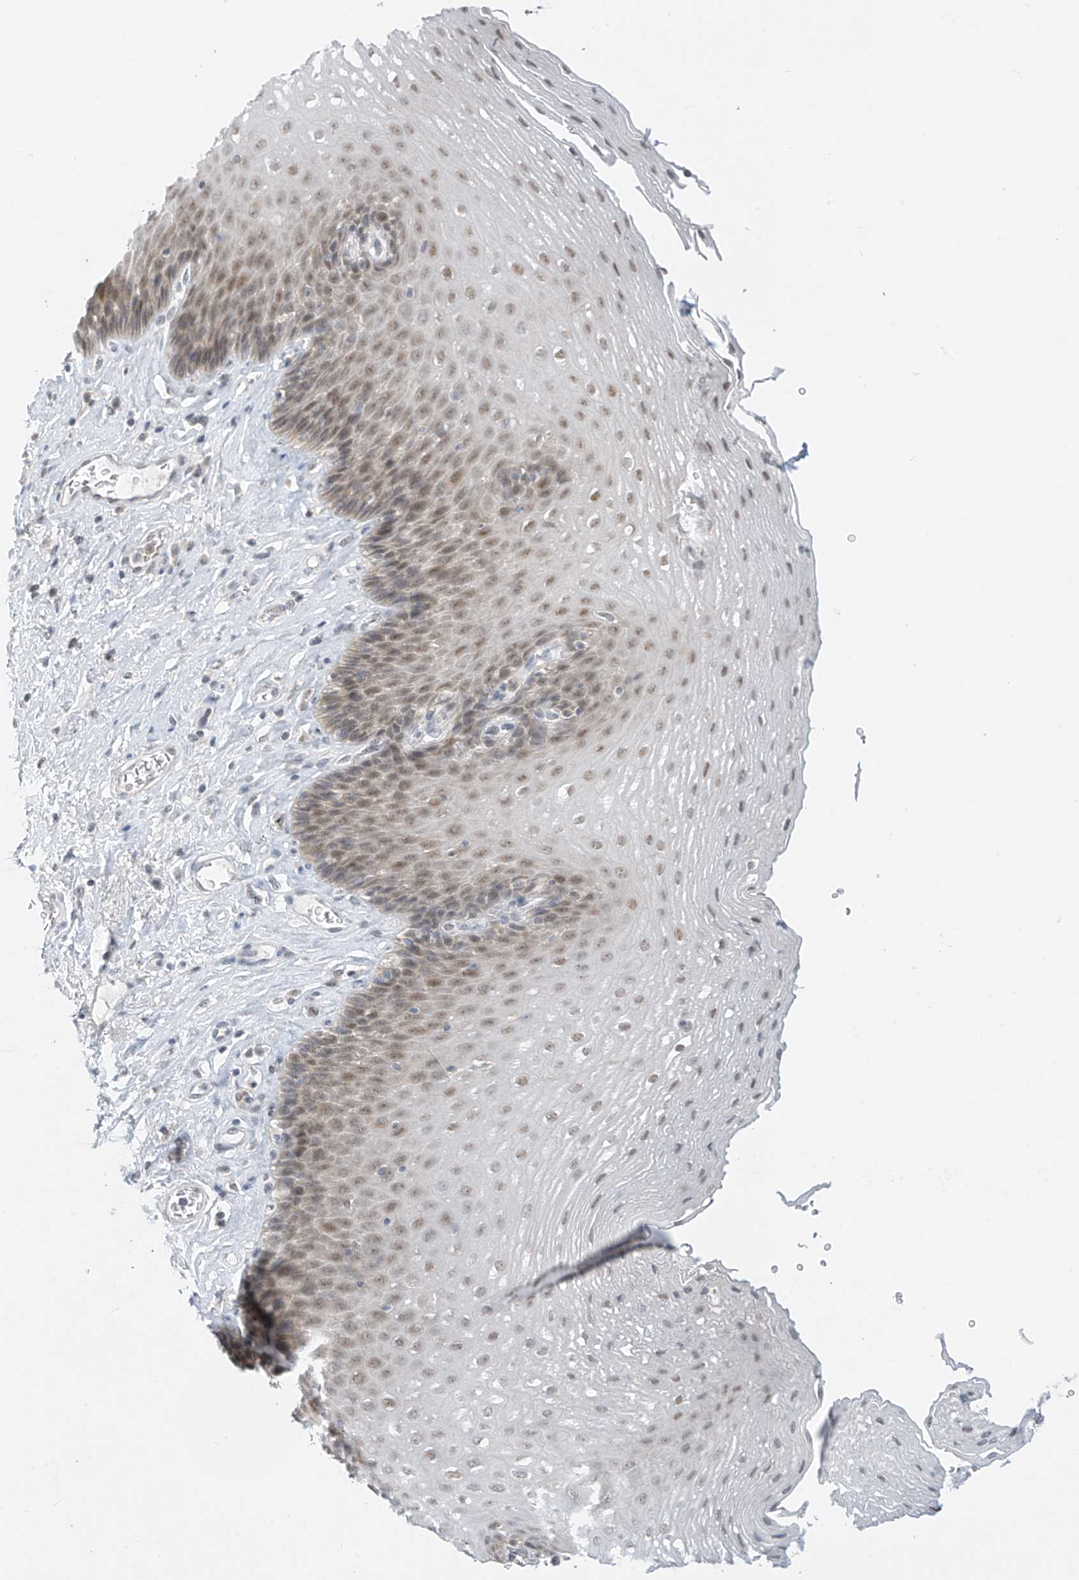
{"staining": {"intensity": "moderate", "quantity": "25%-75%", "location": "nuclear"}, "tissue": "esophagus", "cell_type": "Squamous epithelial cells", "image_type": "normal", "snomed": [{"axis": "morphology", "description": "Normal tissue, NOS"}, {"axis": "topography", "description": "Esophagus"}], "caption": "Immunohistochemical staining of unremarkable human esophagus displays moderate nuclear protein staining in about 25%-75% of squamous epithelial cells. (Brightfield microscopy of DAB IHC at high magnification).", "gene": "APLF", "patient": {"sex": "female", "age": 66}}